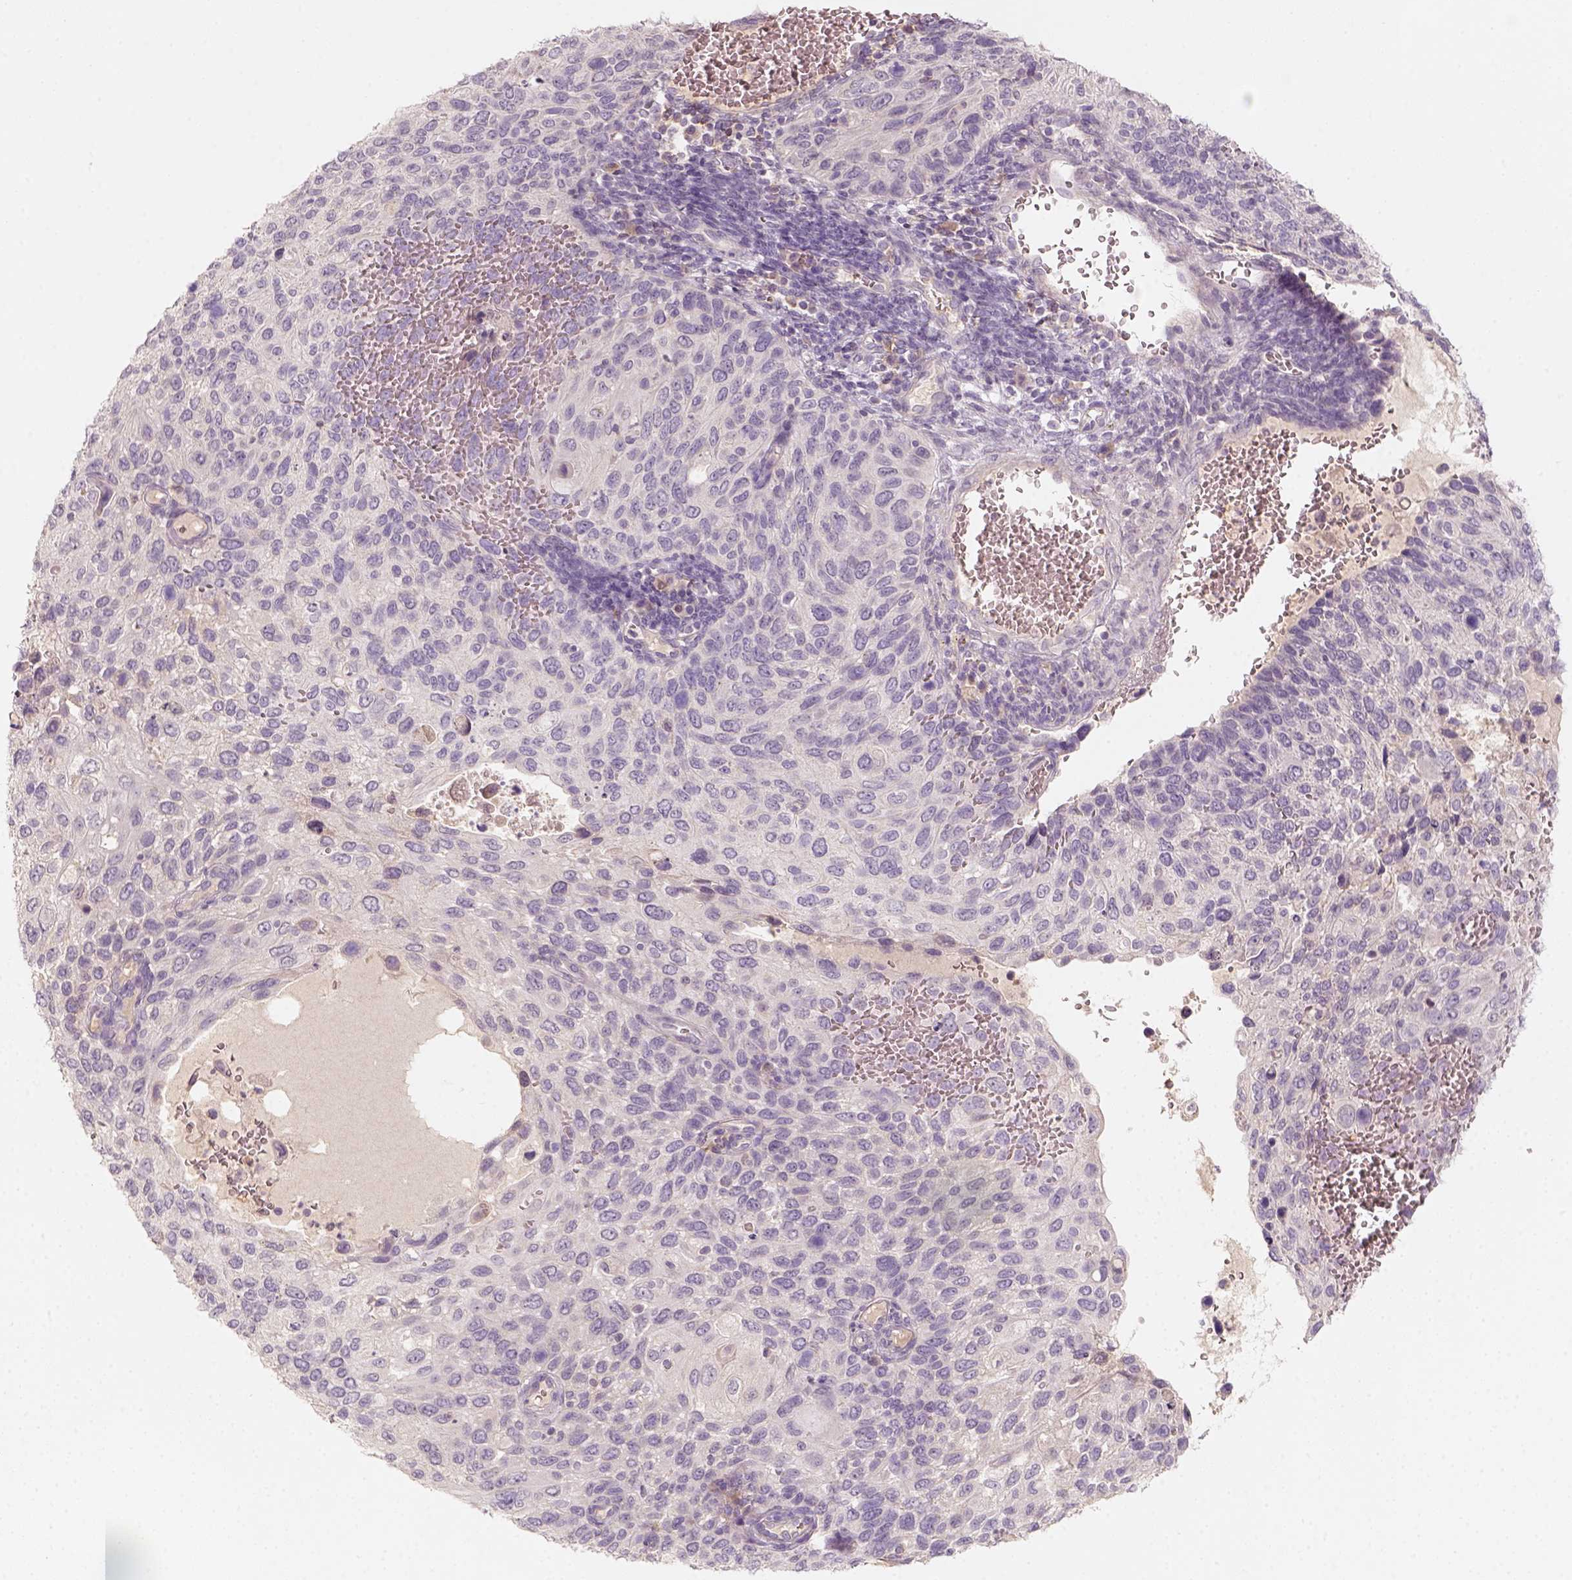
{"staining": {"intensity": "negative", "quantity": "none", "location": "none"}, "tissue": "cervical cancer", "cell_type": "Tumor cells", "image_type": "cancer", "snomed": [{"axis": "morphology", "description": "Squamous cell carcinoma, NOS"}, {"axis": "topography", "description": "Cervix"}], "caption": "Image shows no significant protein expression in tumor cells of cervical cancer (squamous cell carcinoma).", "gene": "AQP9", "patient": {"sex": "female", "age": 70}}